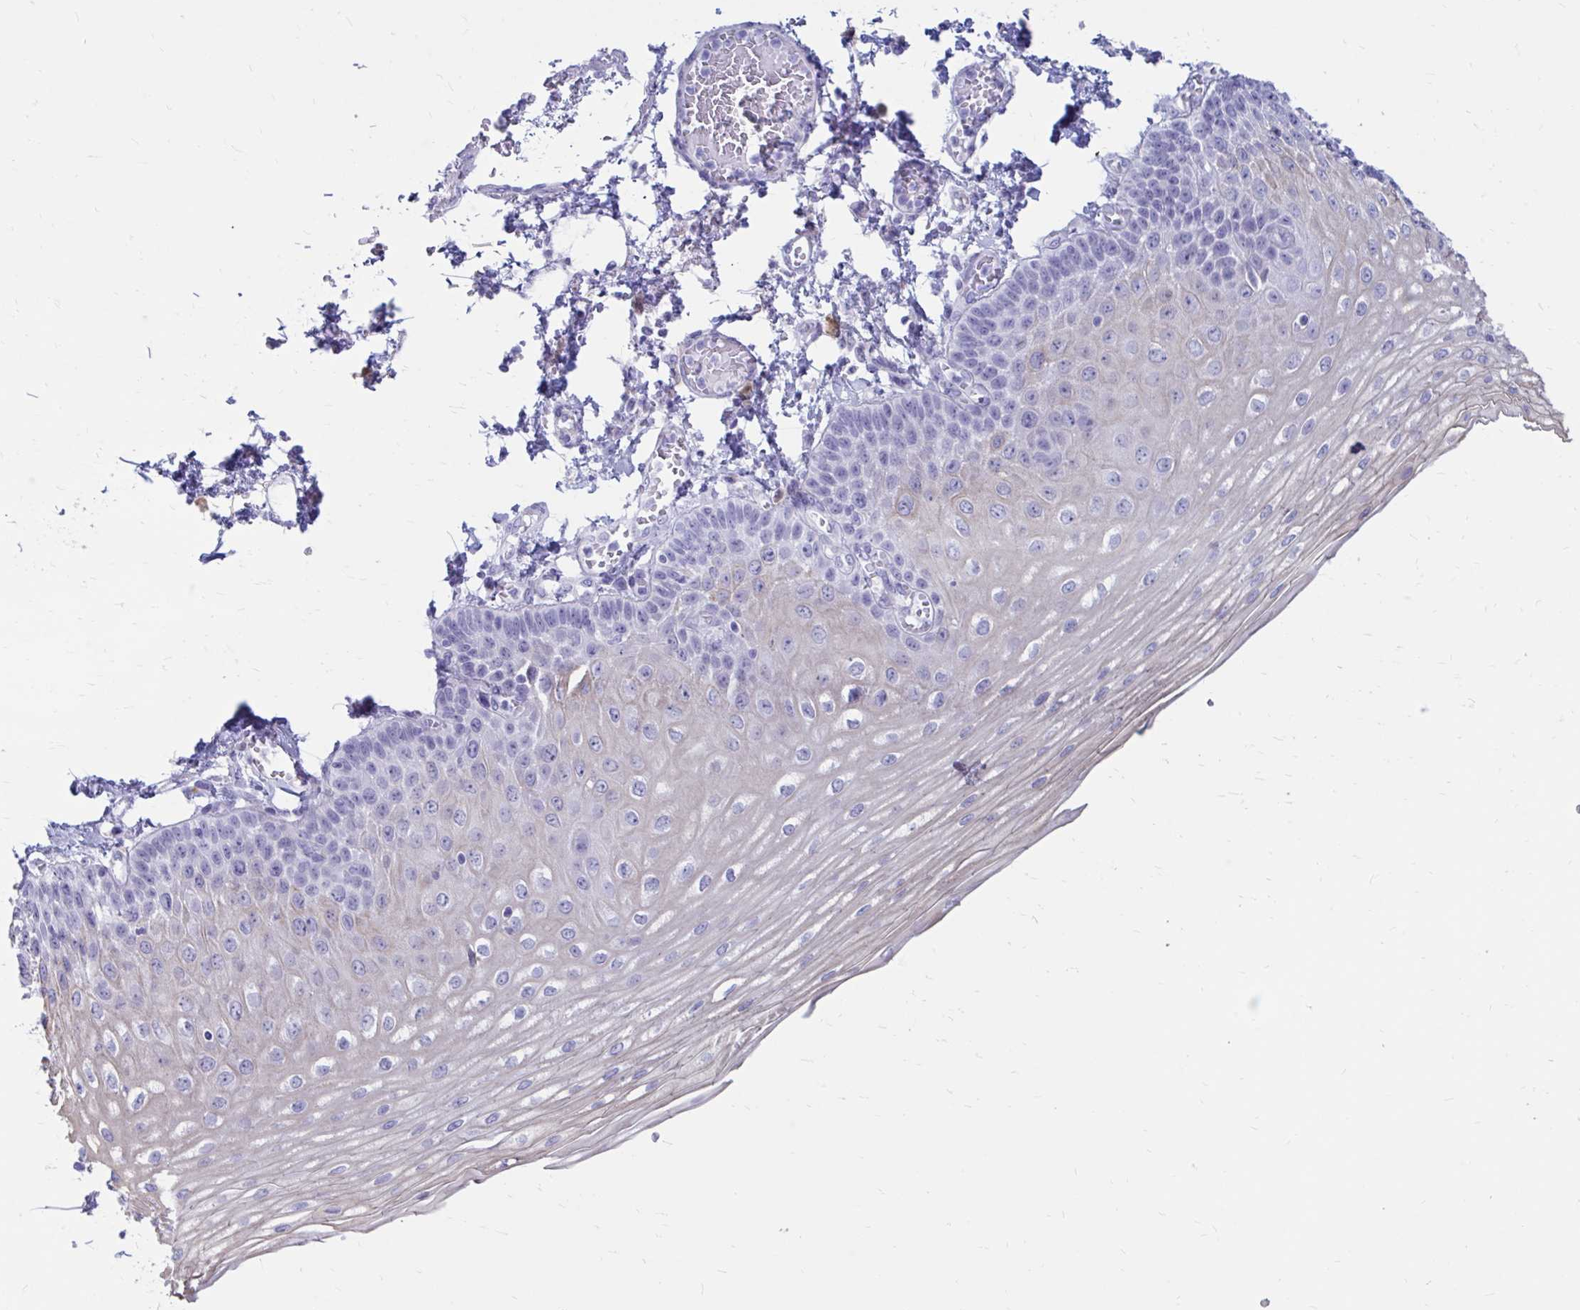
{"staining": {"intensity": "negative", "quantity": "none", "location": "none"}, "tissue": "esophagus", "cell_type": "Squamous epithelial cells", "image_type": "normal", "snomed": [{"axis": "morphology", "description": "Normal tissue, NOS"}, {"axis": "morphology", "description": "Adenocarcinoma, NOS"}, {"axis": "topography", "description": "Esophagus"}], "caption": "IHC of unremarkable esophagus demonstrates no positivity in squamous epithelial cells.", "gene": "IGSF5", "patient": {"sex": "male", "age": 81}}